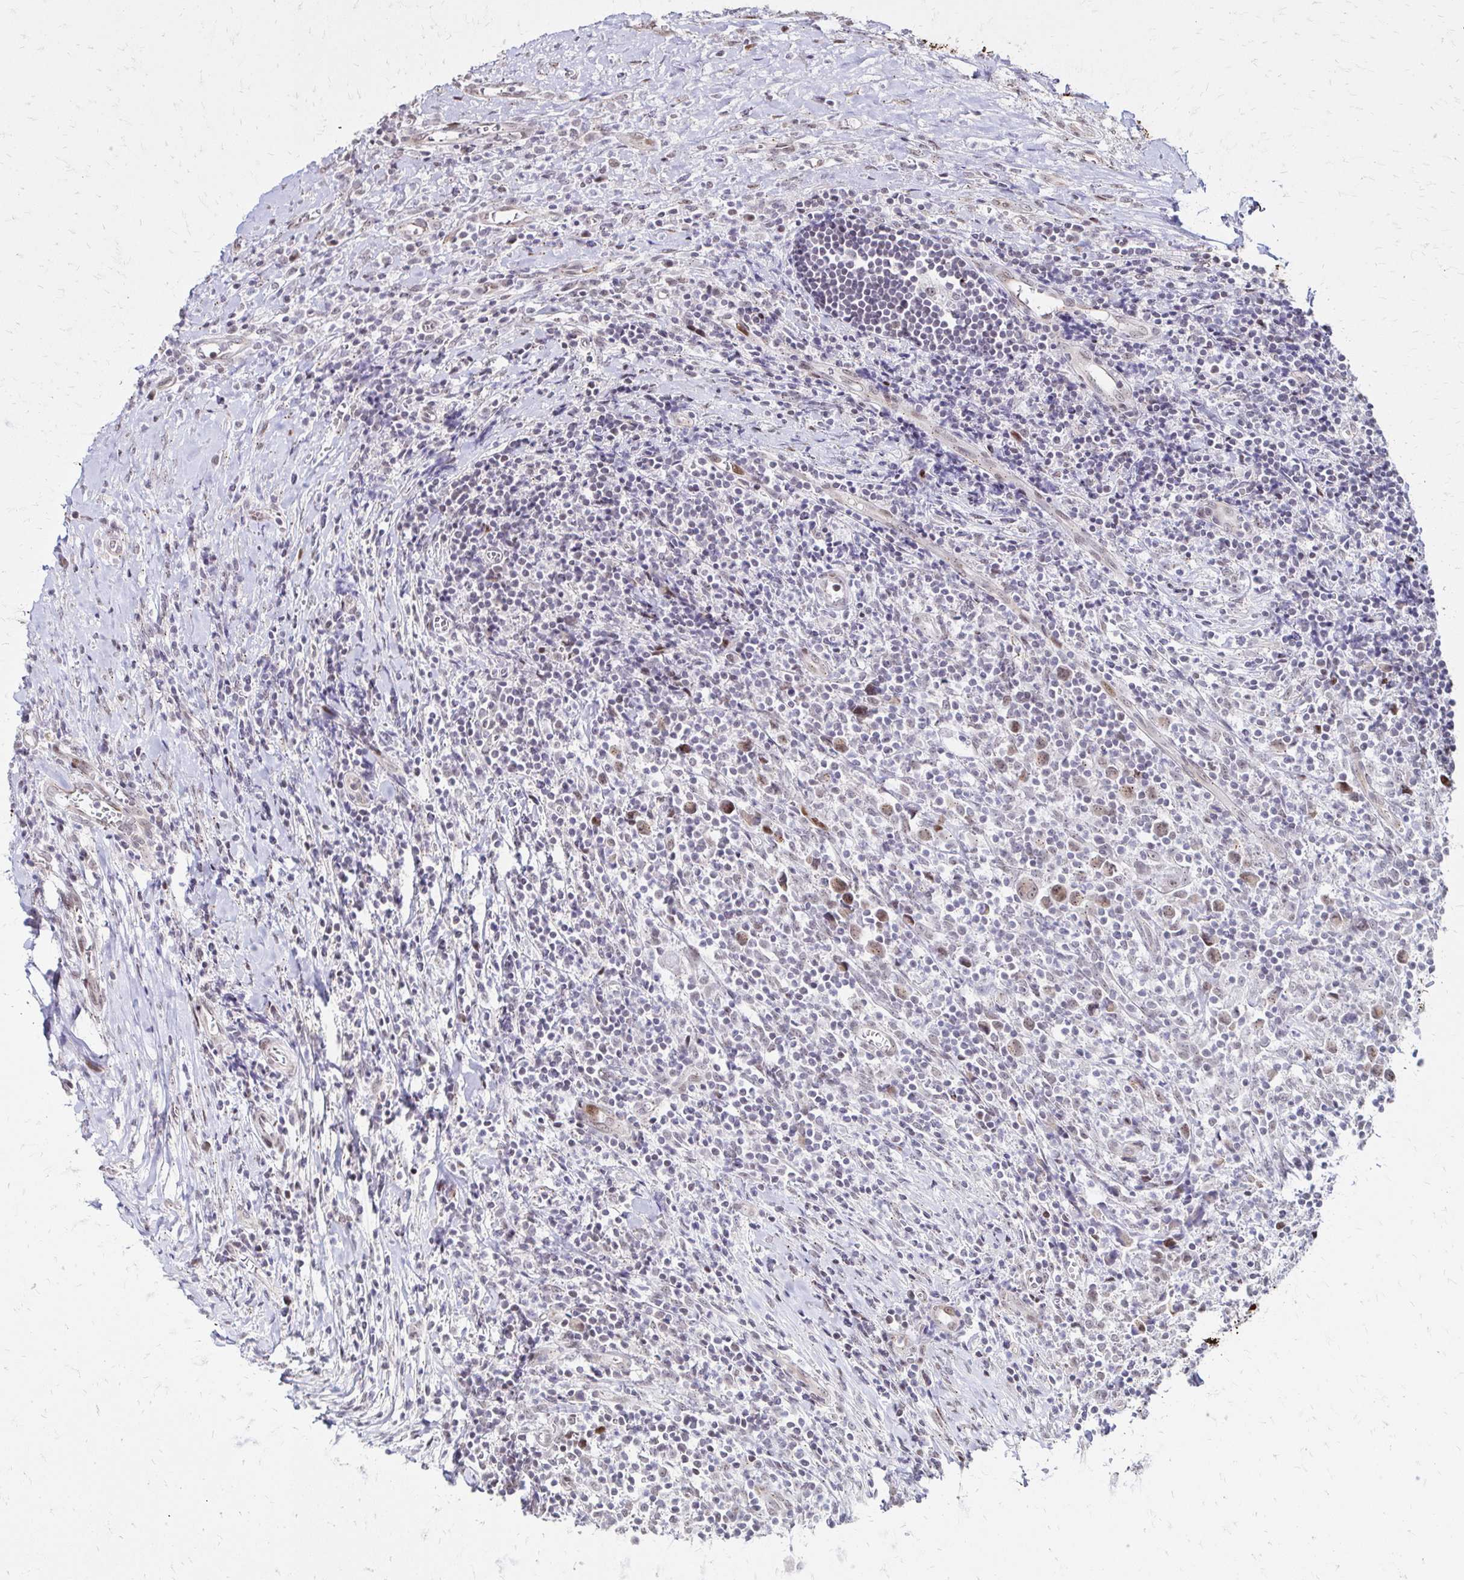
{"staining": {"intensity": "weak", "quantity": ">75%", "location": "cytoplasmic/membranous,nuclear"}, "tissue": "lymphoma", "cell_type": "Tumor cells", "image_type": "cancer", "snomed": [{"axis": "morphology", "description": "Hodgkin's disease, NOS"}, {"axis": "topography", "description": "Thymus, NOS"}], "caption": "This histopathology image demonstrates immunohistochemistry (IHC) staining of human Hodgkin's disease, with low weak cytoplasmic/membranous and nuclear positivity in about >75% of tumor cells.", "gene": "TOB1", "patient": {"sex": "female", "age": 17}}